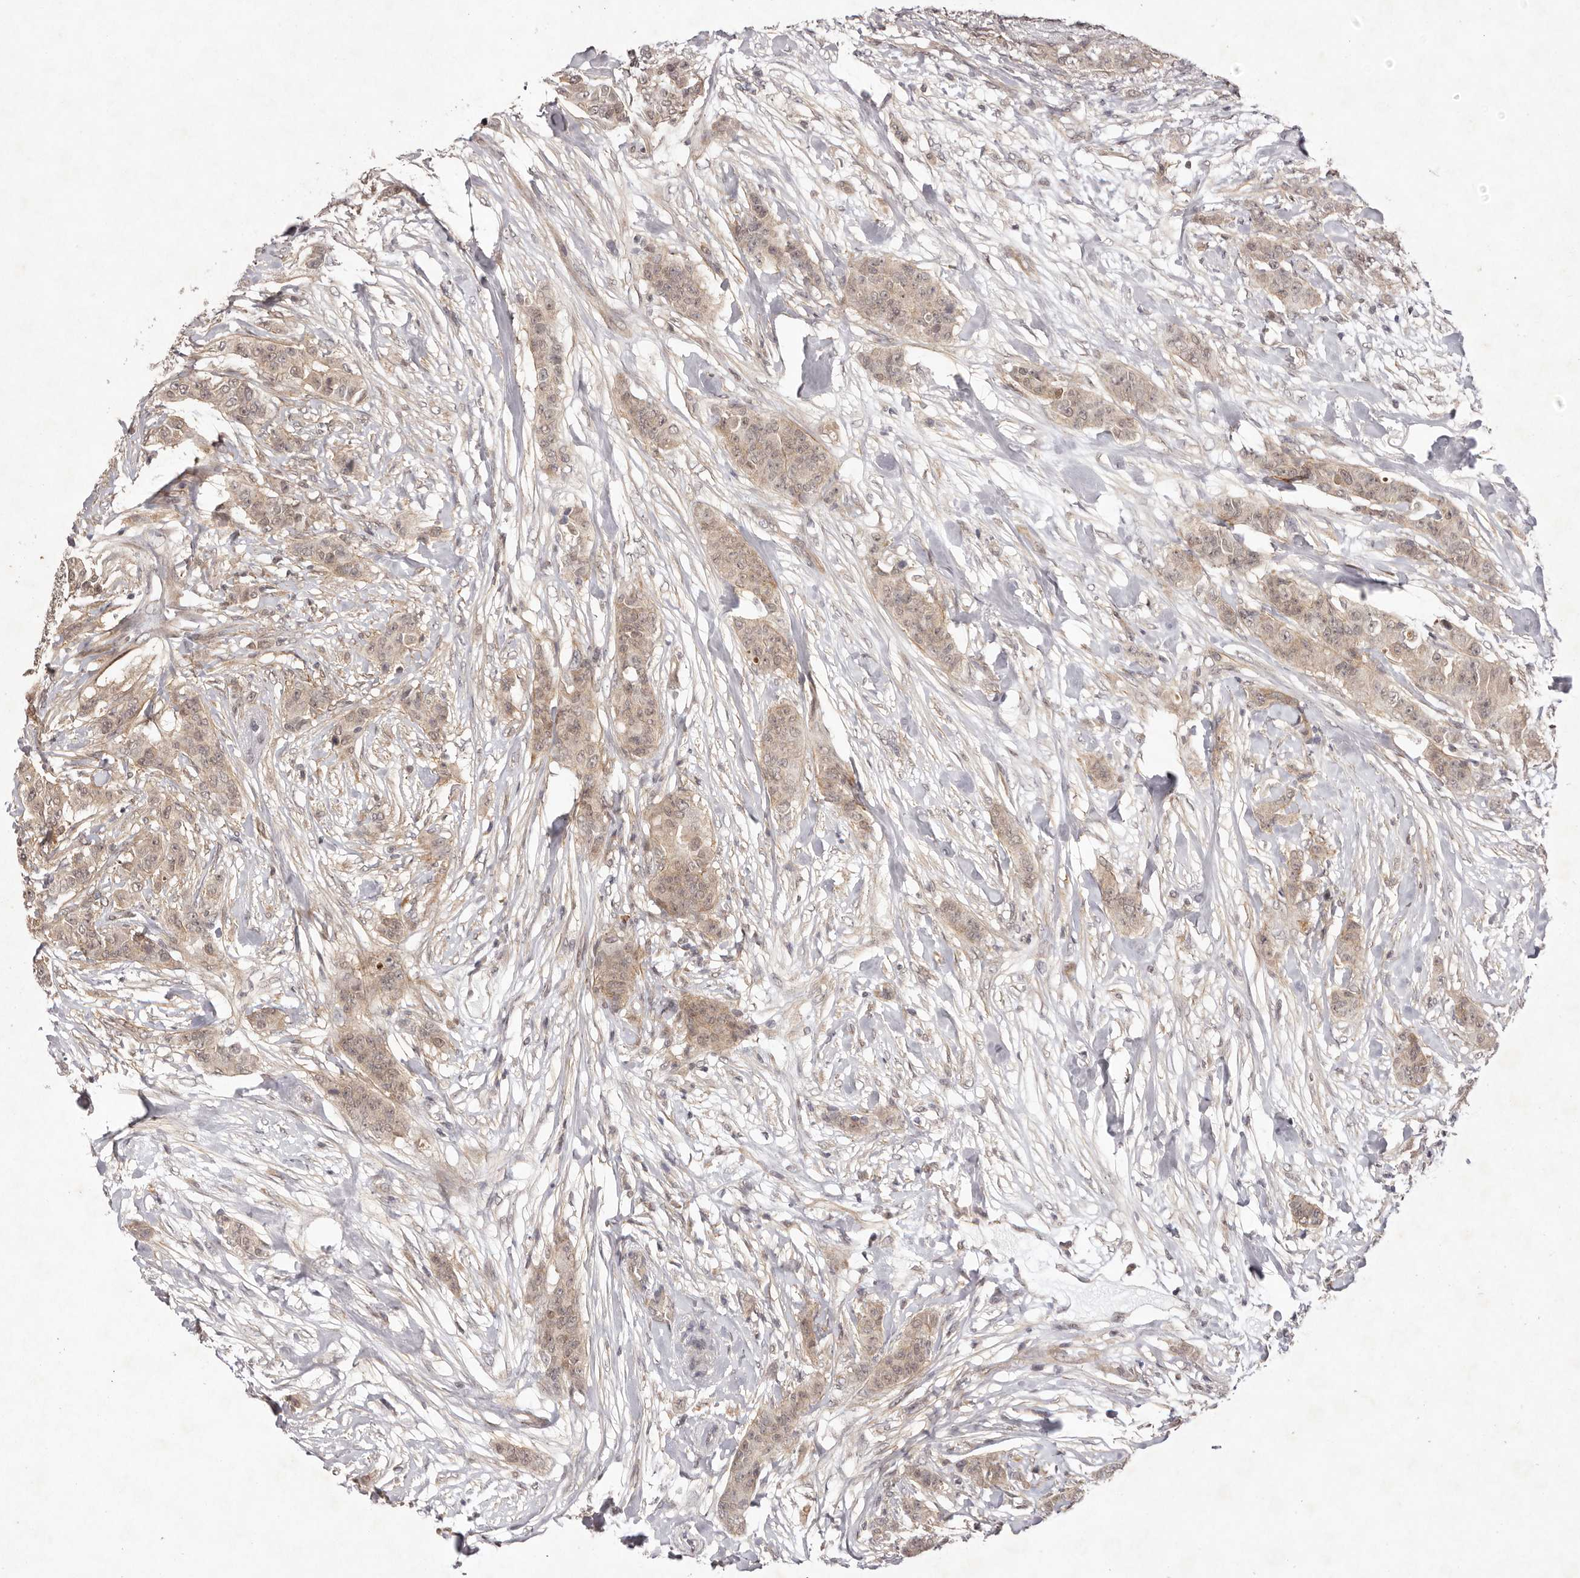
{"staining": {"intensity": "weak", "quantity": ">75%", "location": "cytoplasmic/membranous"}, "tissue": "breast cancer", "cell_type": "Tumor cells", "image_type": "cancer", "snomed": [{"axis": "morphology", "description": "Duct carcinoma"}, {"axis": "topography", "description": "Breast"}], "caption": "The image demonstrates immunohistochemical staining of breast intraductal carcinoma. There is weak cytoplasmic/membranous expression is present in approximately >75% of tumor cells.", "gene": "BUD31", "patient": {"sex": "female", "age": 40}}